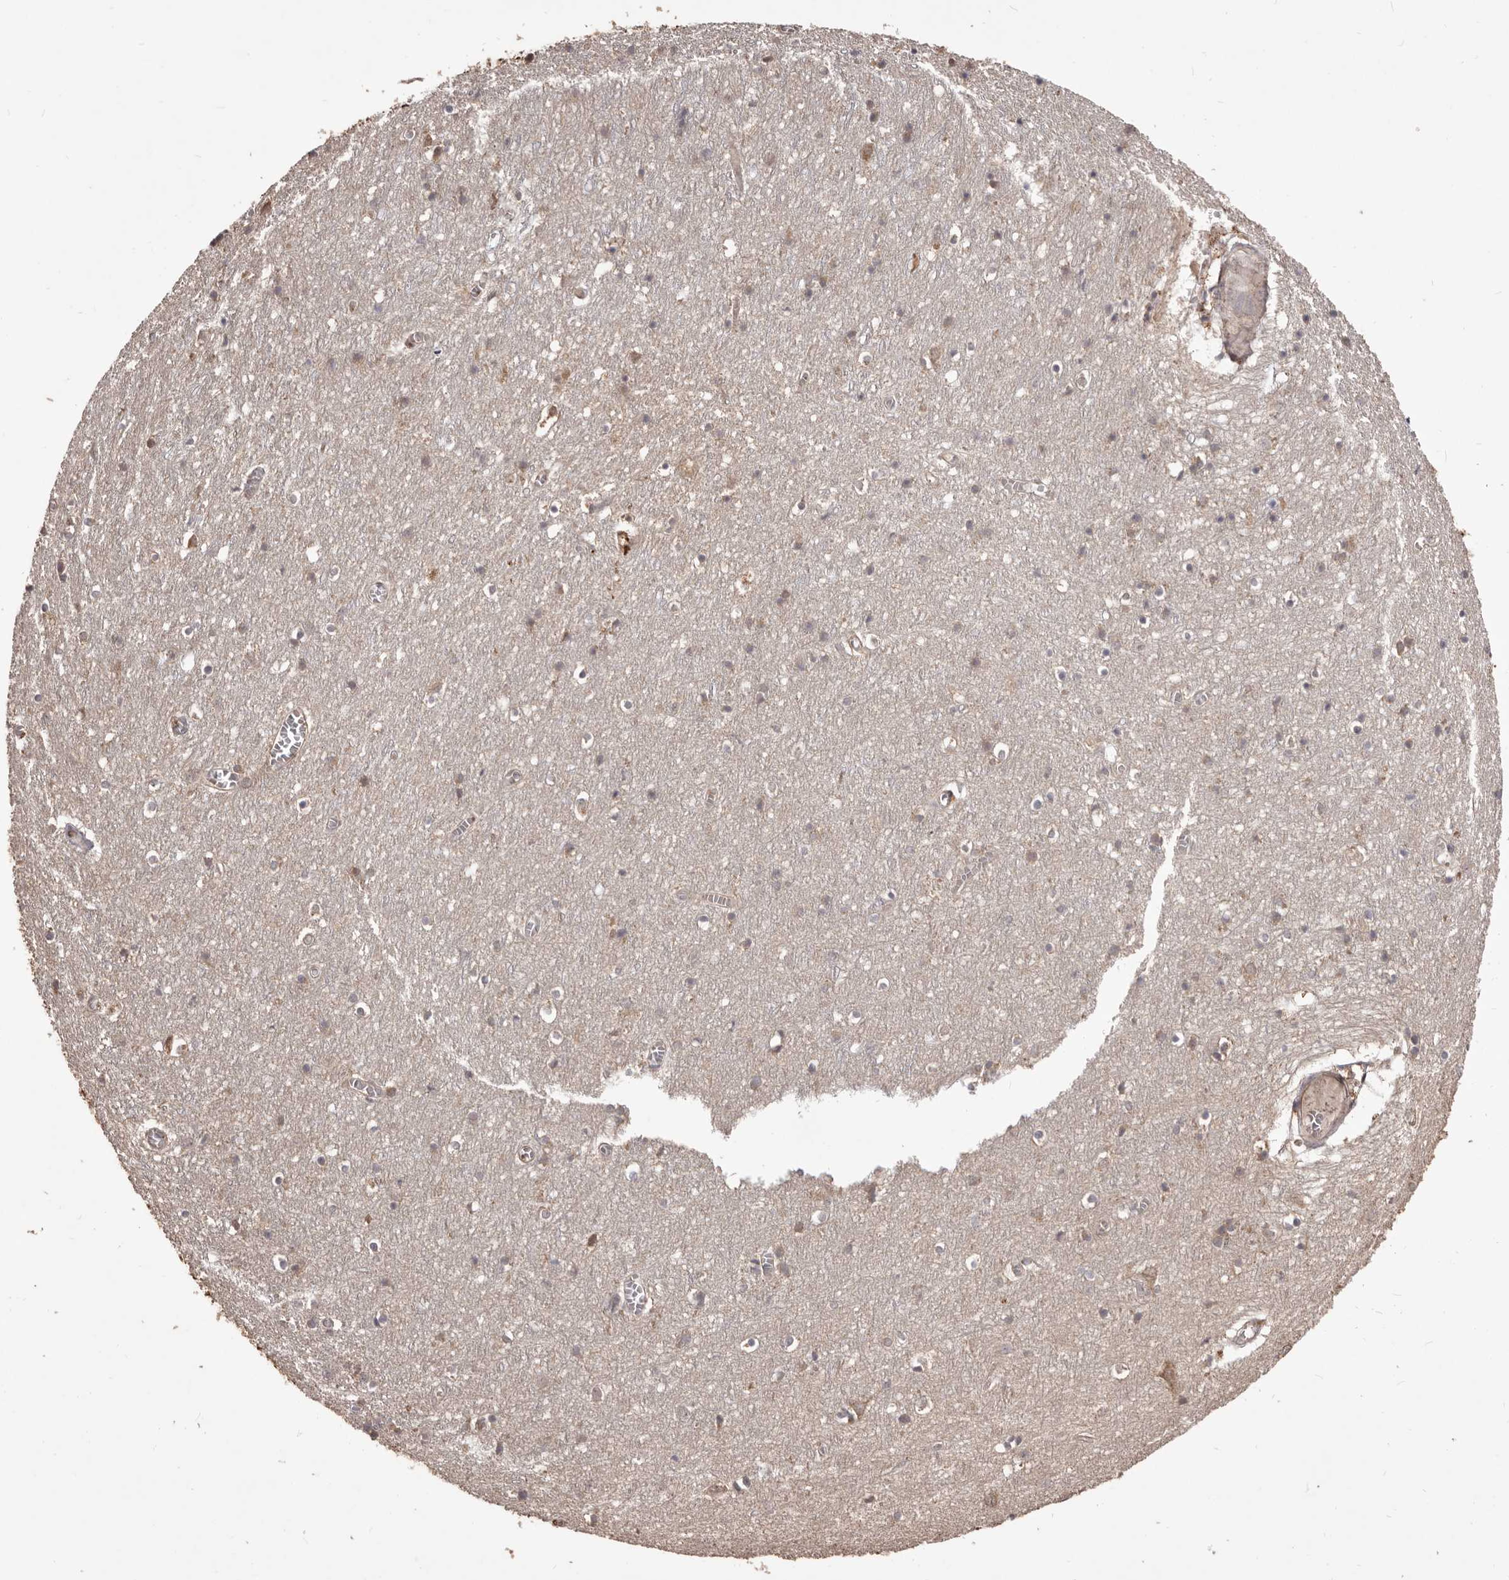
{"staining": {"intensity": "weak", "quantity": "25%-75%", "location": "cytoplasmic/membranous"}, "tissue": "cerebral cortex", "cell_type": "Endothelial cells", "image_type": "normal", "snomed": [{"axis": "morphology", "description": "Normal tissue, NOS"}, {"axis": "topography", "description": "Cerebral cortex"}], "caption": "Cerebral cortex stained with immunohistochemistry (IHC) exhibits weak cytoplasmic/membranous expression in approximately 25%-75% of endothelial cells. (IHC, brightfield microscopy, high magnification).", "gene": "HBS1L", "patient": {"sex": "female", "age": 64}}